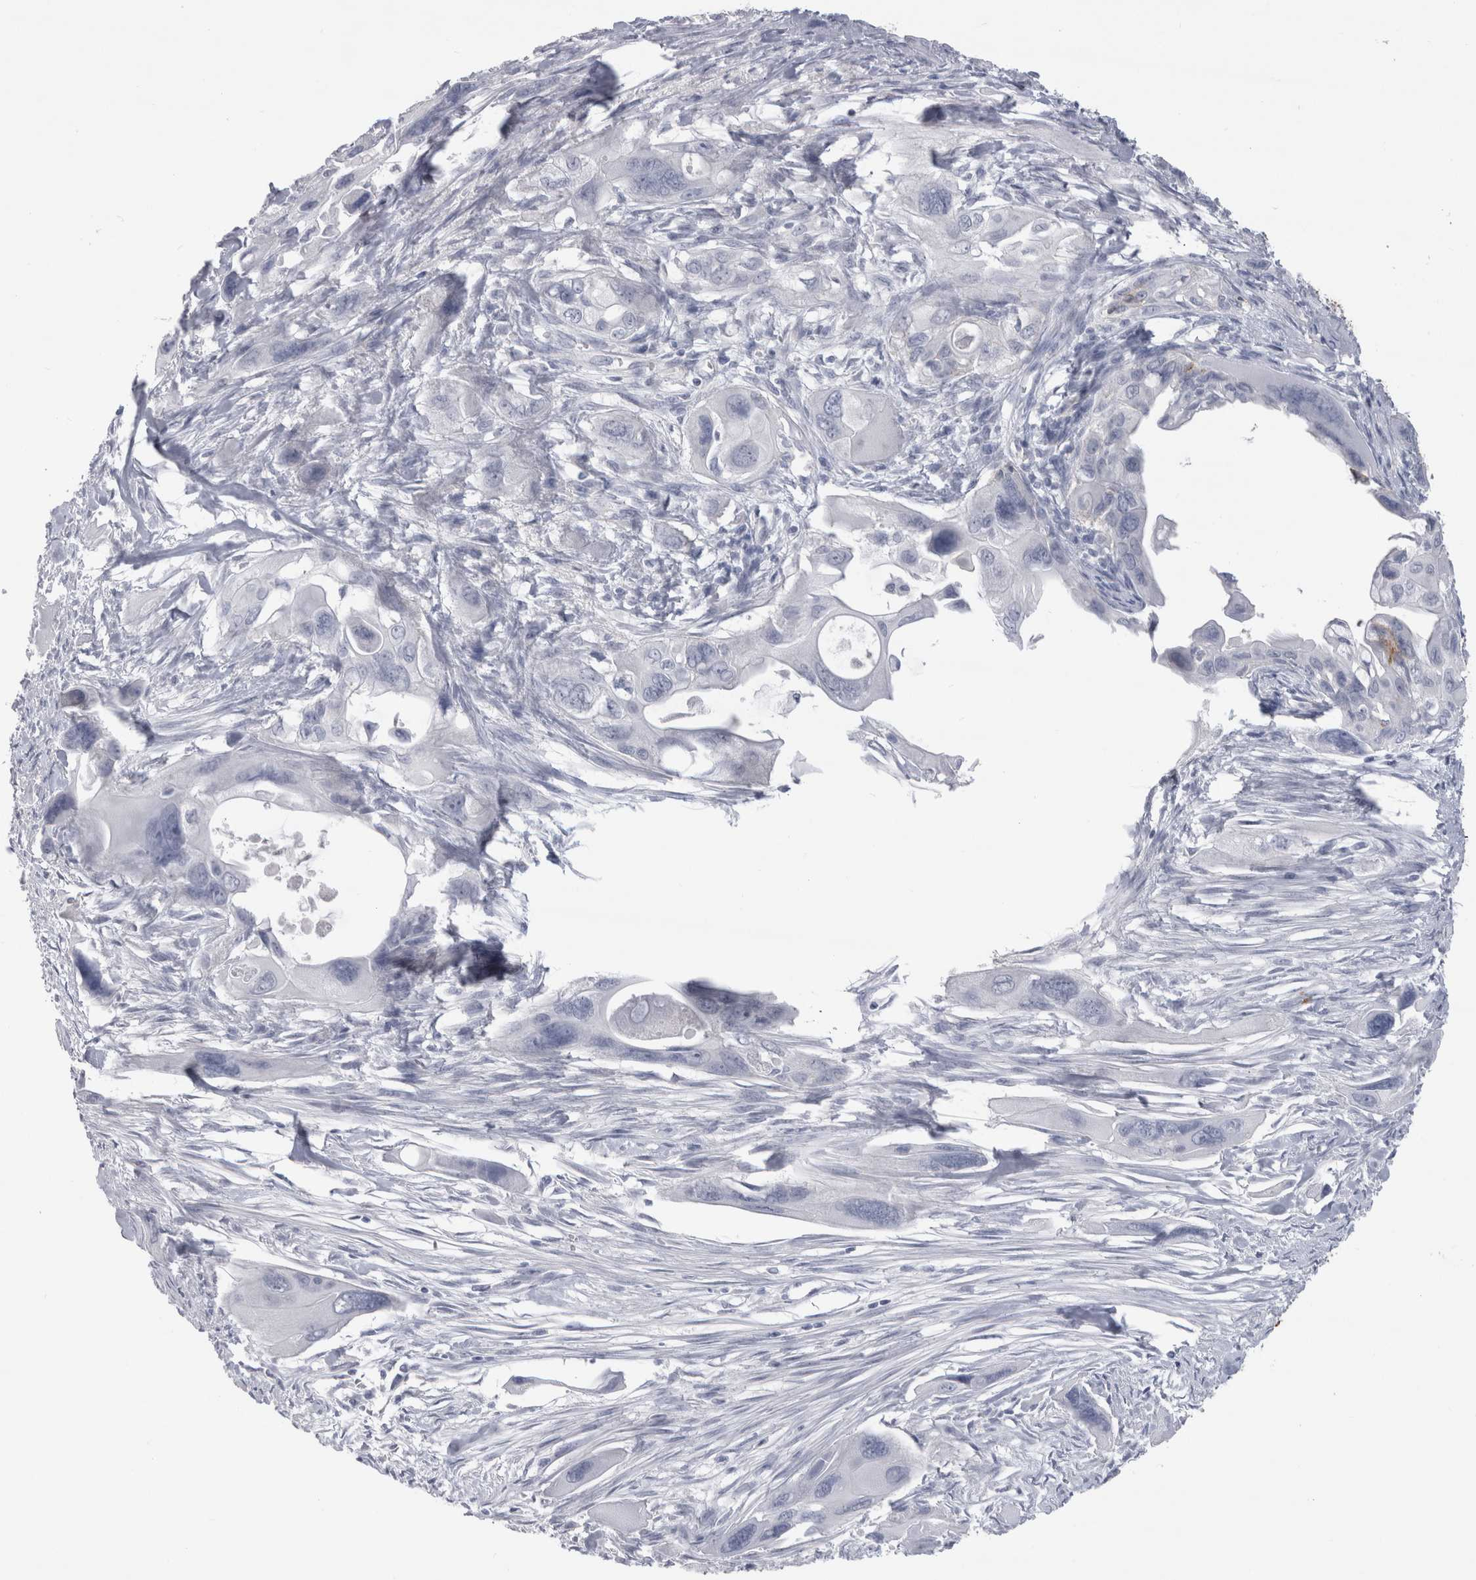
{"staining": {"intensity": "negative", "quantity": "none", "location": "none"}, "tissue": "pancreatic cancer", "cell_type": "Tumor cells", "image_type": "cancer", "snomed": [{"axis": "morphology", "description": "Adenocarcinoma, NOS"}, {"axis": "topography", "description": "Pancreas"}], "caption": "Immunohistochemistry histopathology image of human pancreatic cancer stained for a protein (brown), which exhibits no positivity in tumor cells.", "gene": "CDH17", "patient": {"sex": "male", "age": 73}}